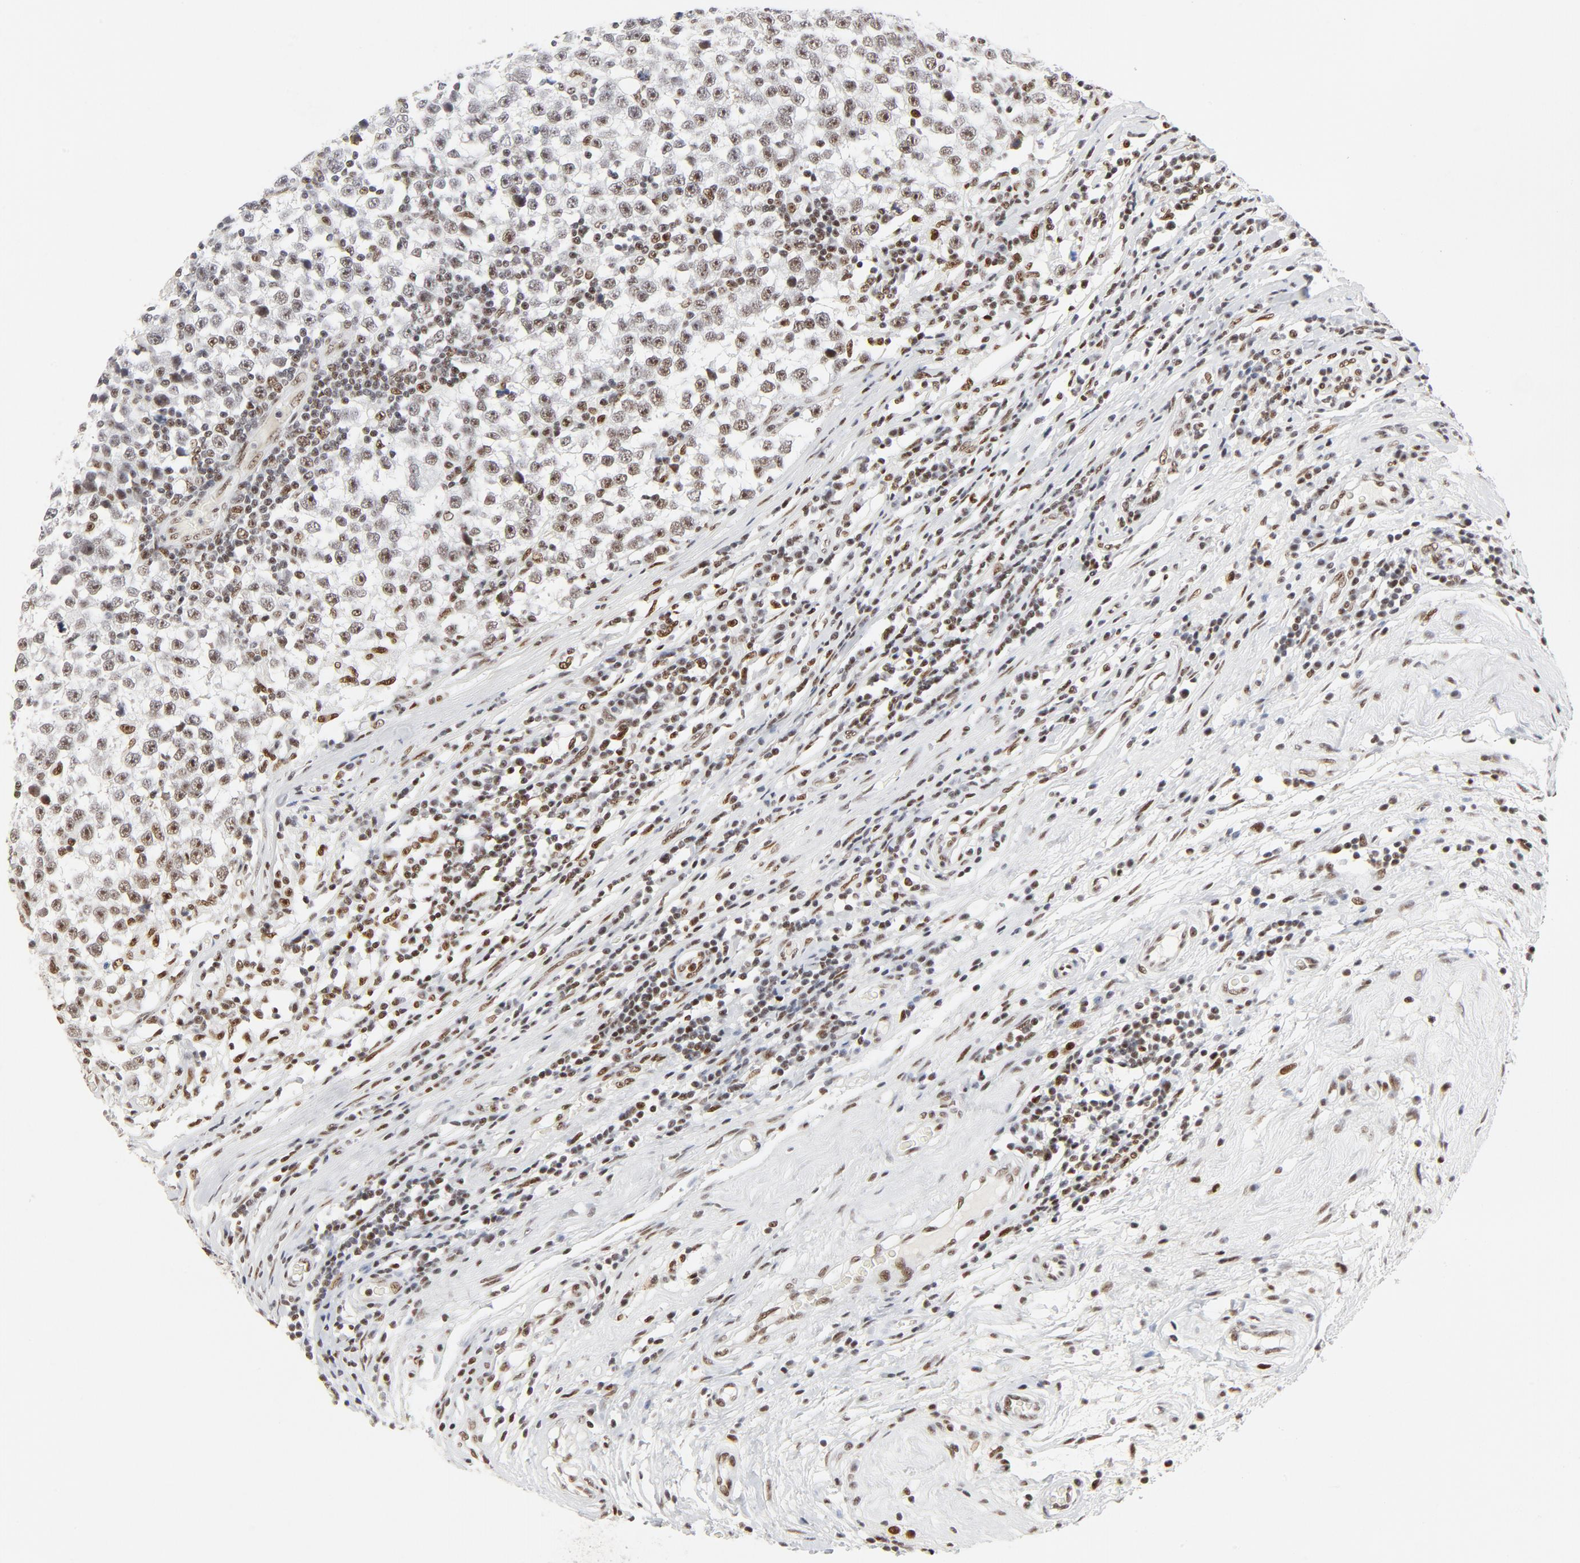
{"staining": {"intensity": "moderate", "quantity": "25%-75%", "location": "nuclear"}, "tissue": "testis cancer", "cell_type": "Tumor cells", "image_type": "cancer", "snomed": [{"axis": "morphology", "description": "Seminoma, NOS"}, {"axis": "topography", "description": "Testis"}], "caption": "Human seminoma (testis) stained with a brown dye reveals moderate nuclear positive staining in about 25%-75% of tumor cells.", "gene": "GTF2H1", "patient": {"sex": "male", "age": 43}}